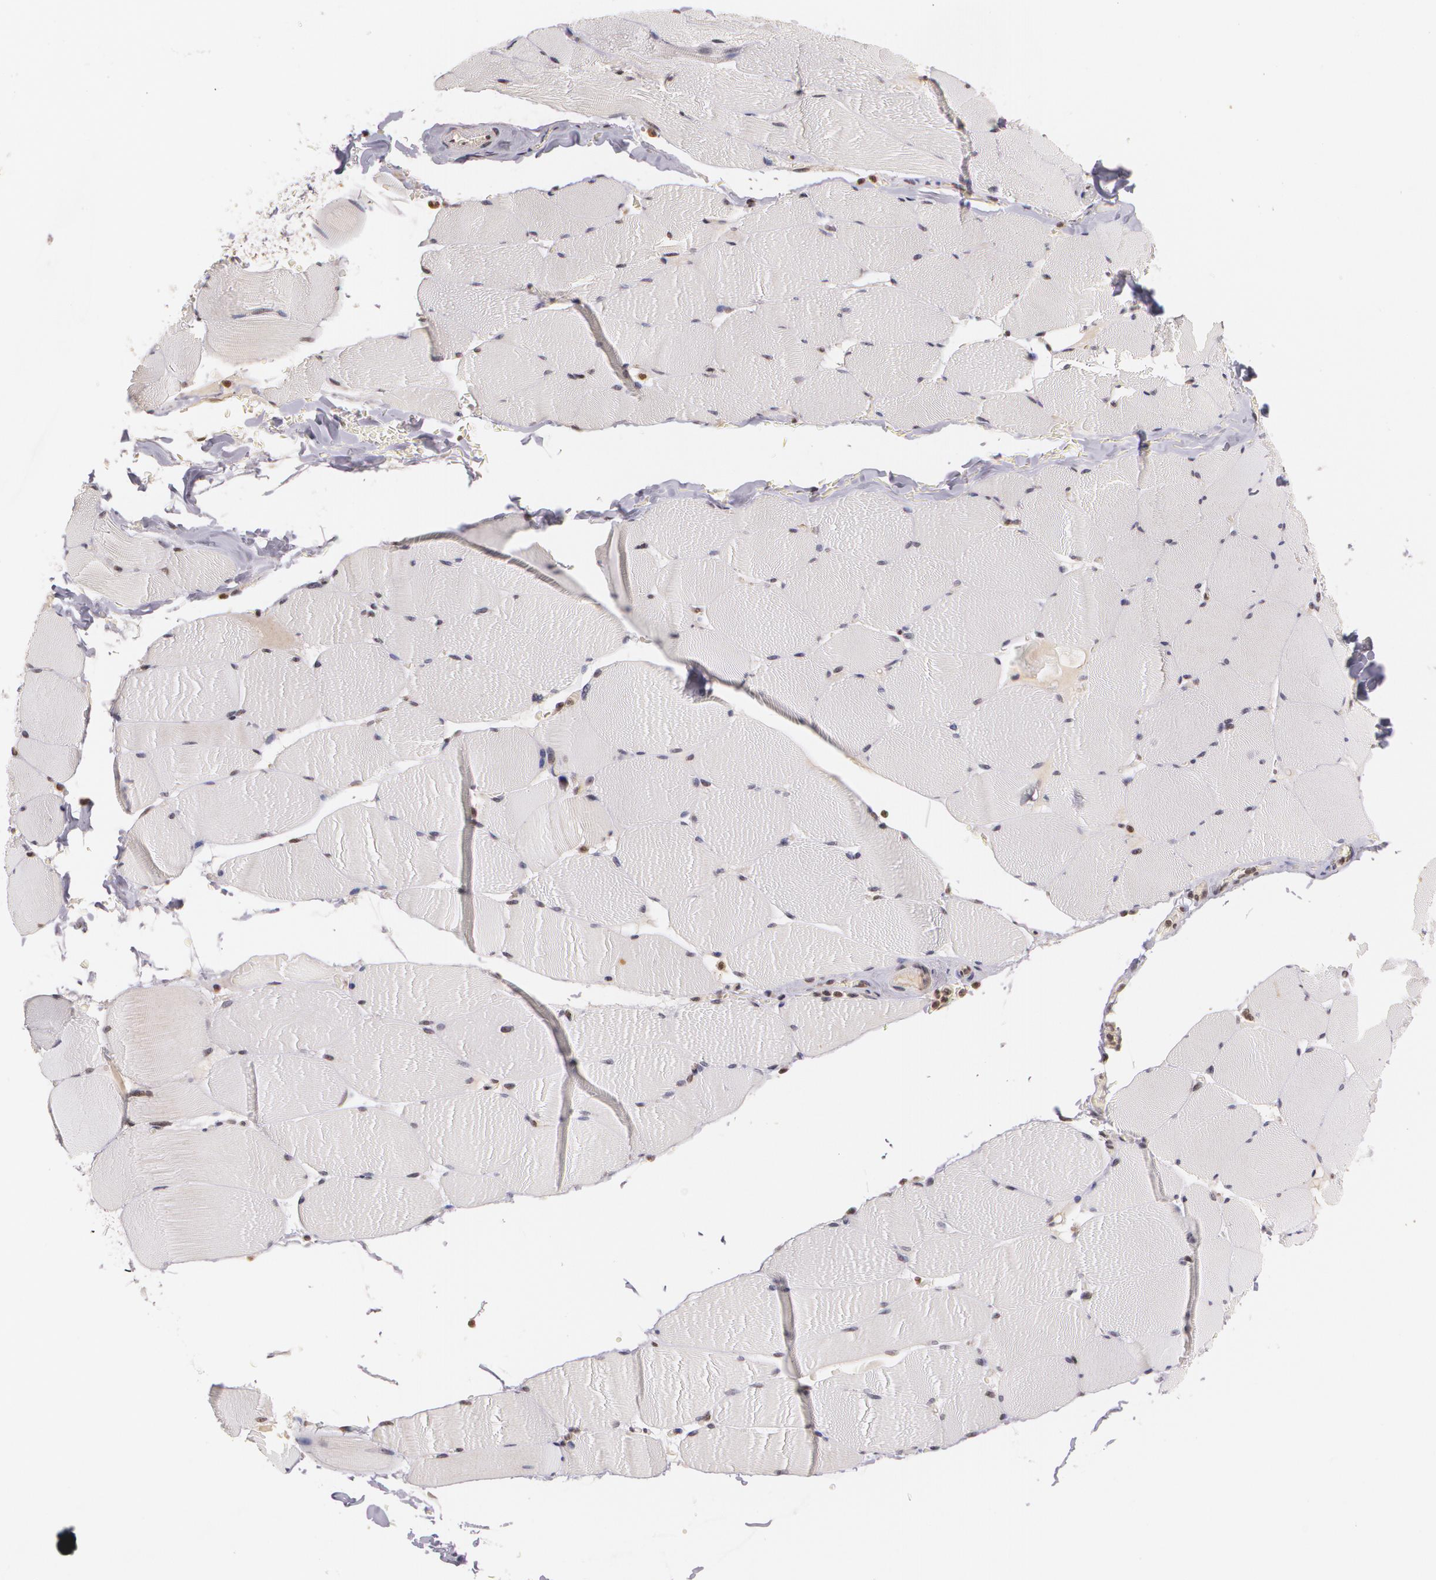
{"staining": {"intensity": "weak", "quantity": "<25%", "location": "cytoplasmic/membranous"}, "tissue": "skeletal muscle", "cell_type": "Myocytes", "image_type": "normal", "snomed": [{"axis": "morphology", "description": "Normal tissue, NOS"}, {"axis": "topography", "description": "Skeletal muscle"}], "caption": "Immunohistochemistry (IHC) image of benign human skeletal muscle stained for a protein (brown), which reveals no positivity in myocytes.", "gene": "VAV3", "patient": {"sex": "male", "age": 62}}